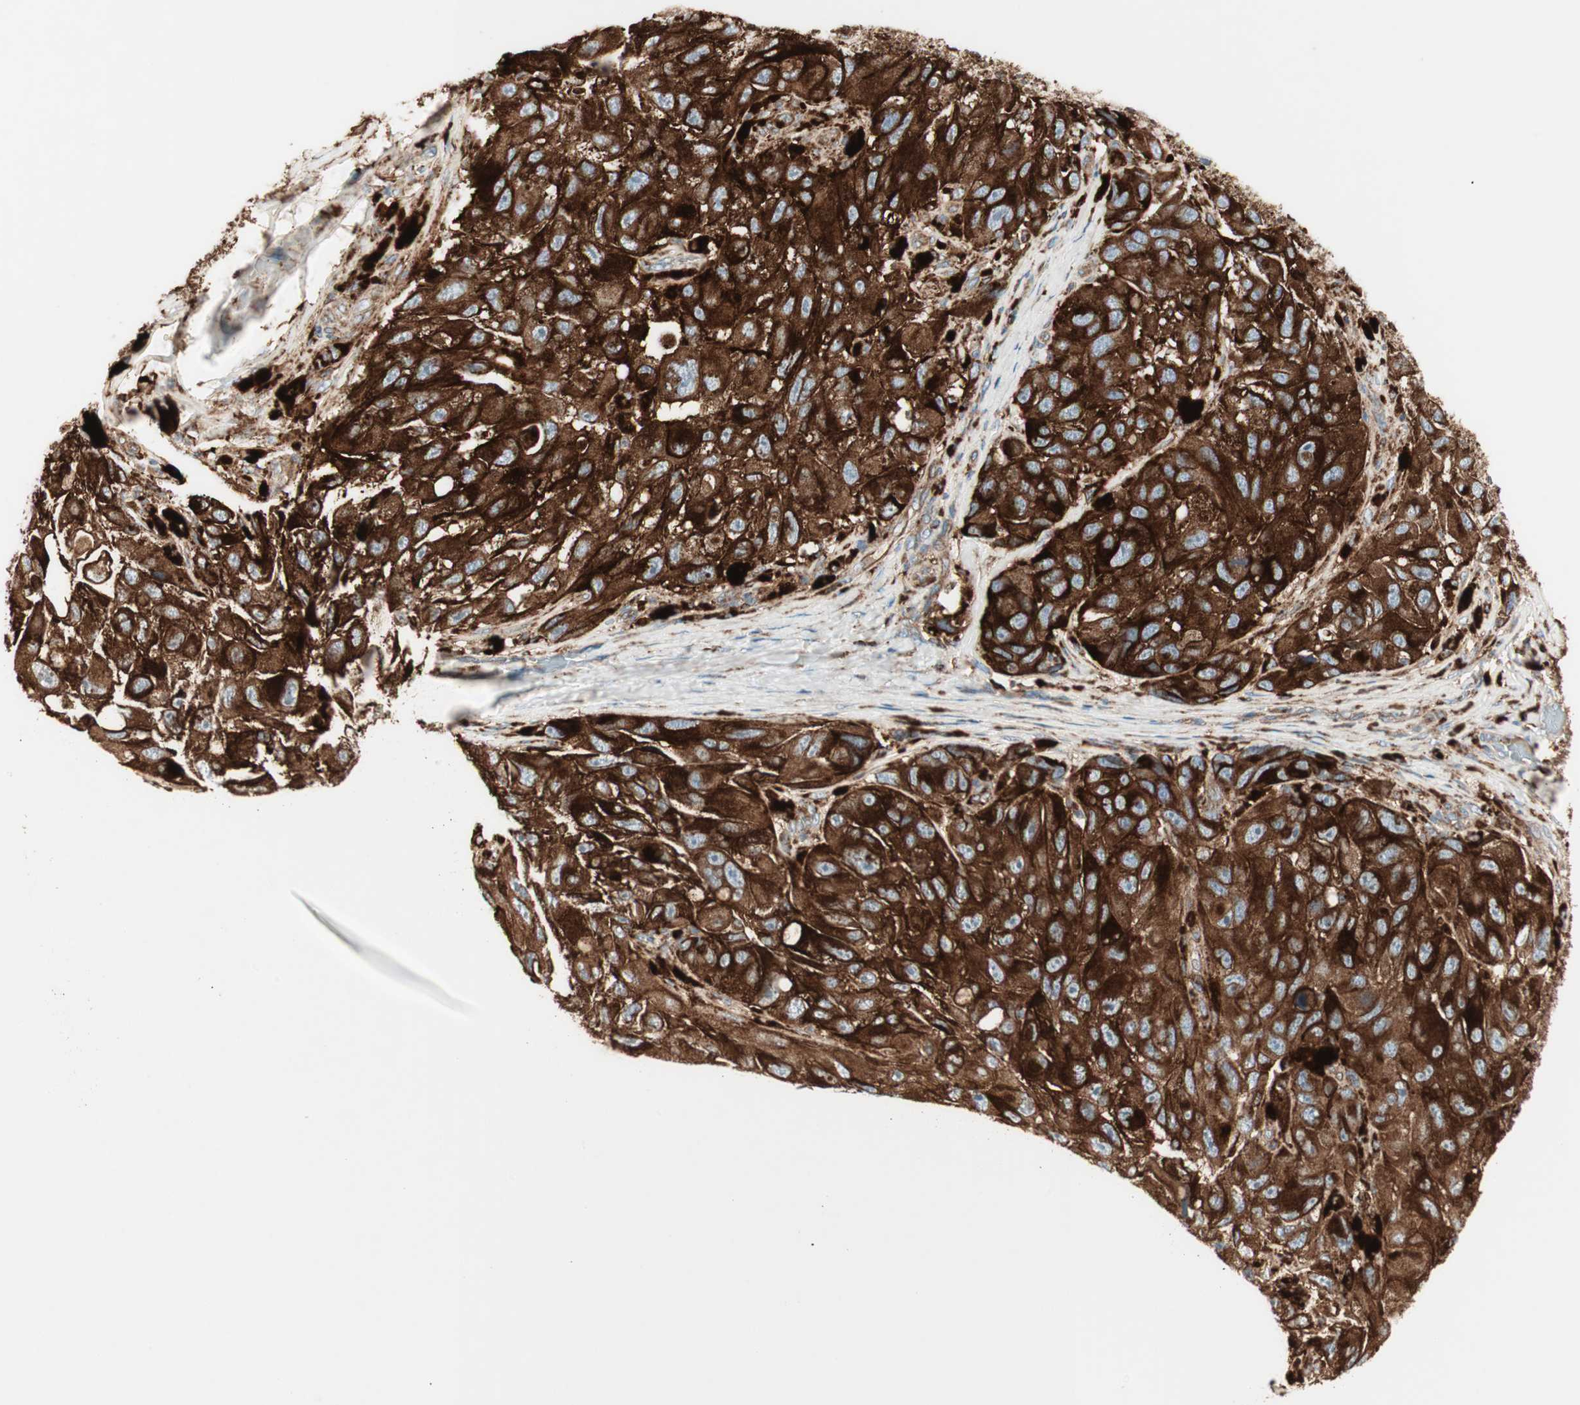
{"staining": {"intensity": "strong", "quantity": "25%-75%", "location": "cytoplasmic/membranous"}, "tissue": "melanoma", "cell_type": "Tumor cells", "image_type": "cancer", "snomed": [{"axis": "morphology", "description": "Malignant melanoma, NOS"}, {"axis": "topography", "description": "Skin"}], "caption": "Protein expression analysis of human malignant melanoma reveals strong cytoplasmic/membranous positivity in about 25%-75% of tumor cells. Using DAB (3,3'-diaminobenzidine) (brown) and hematoxylin (blue) stains, captured at high magnification using brightfield microscopy.", "gene": "ATP6V1G1", "patient": {"sex": "female", "age": 73}}